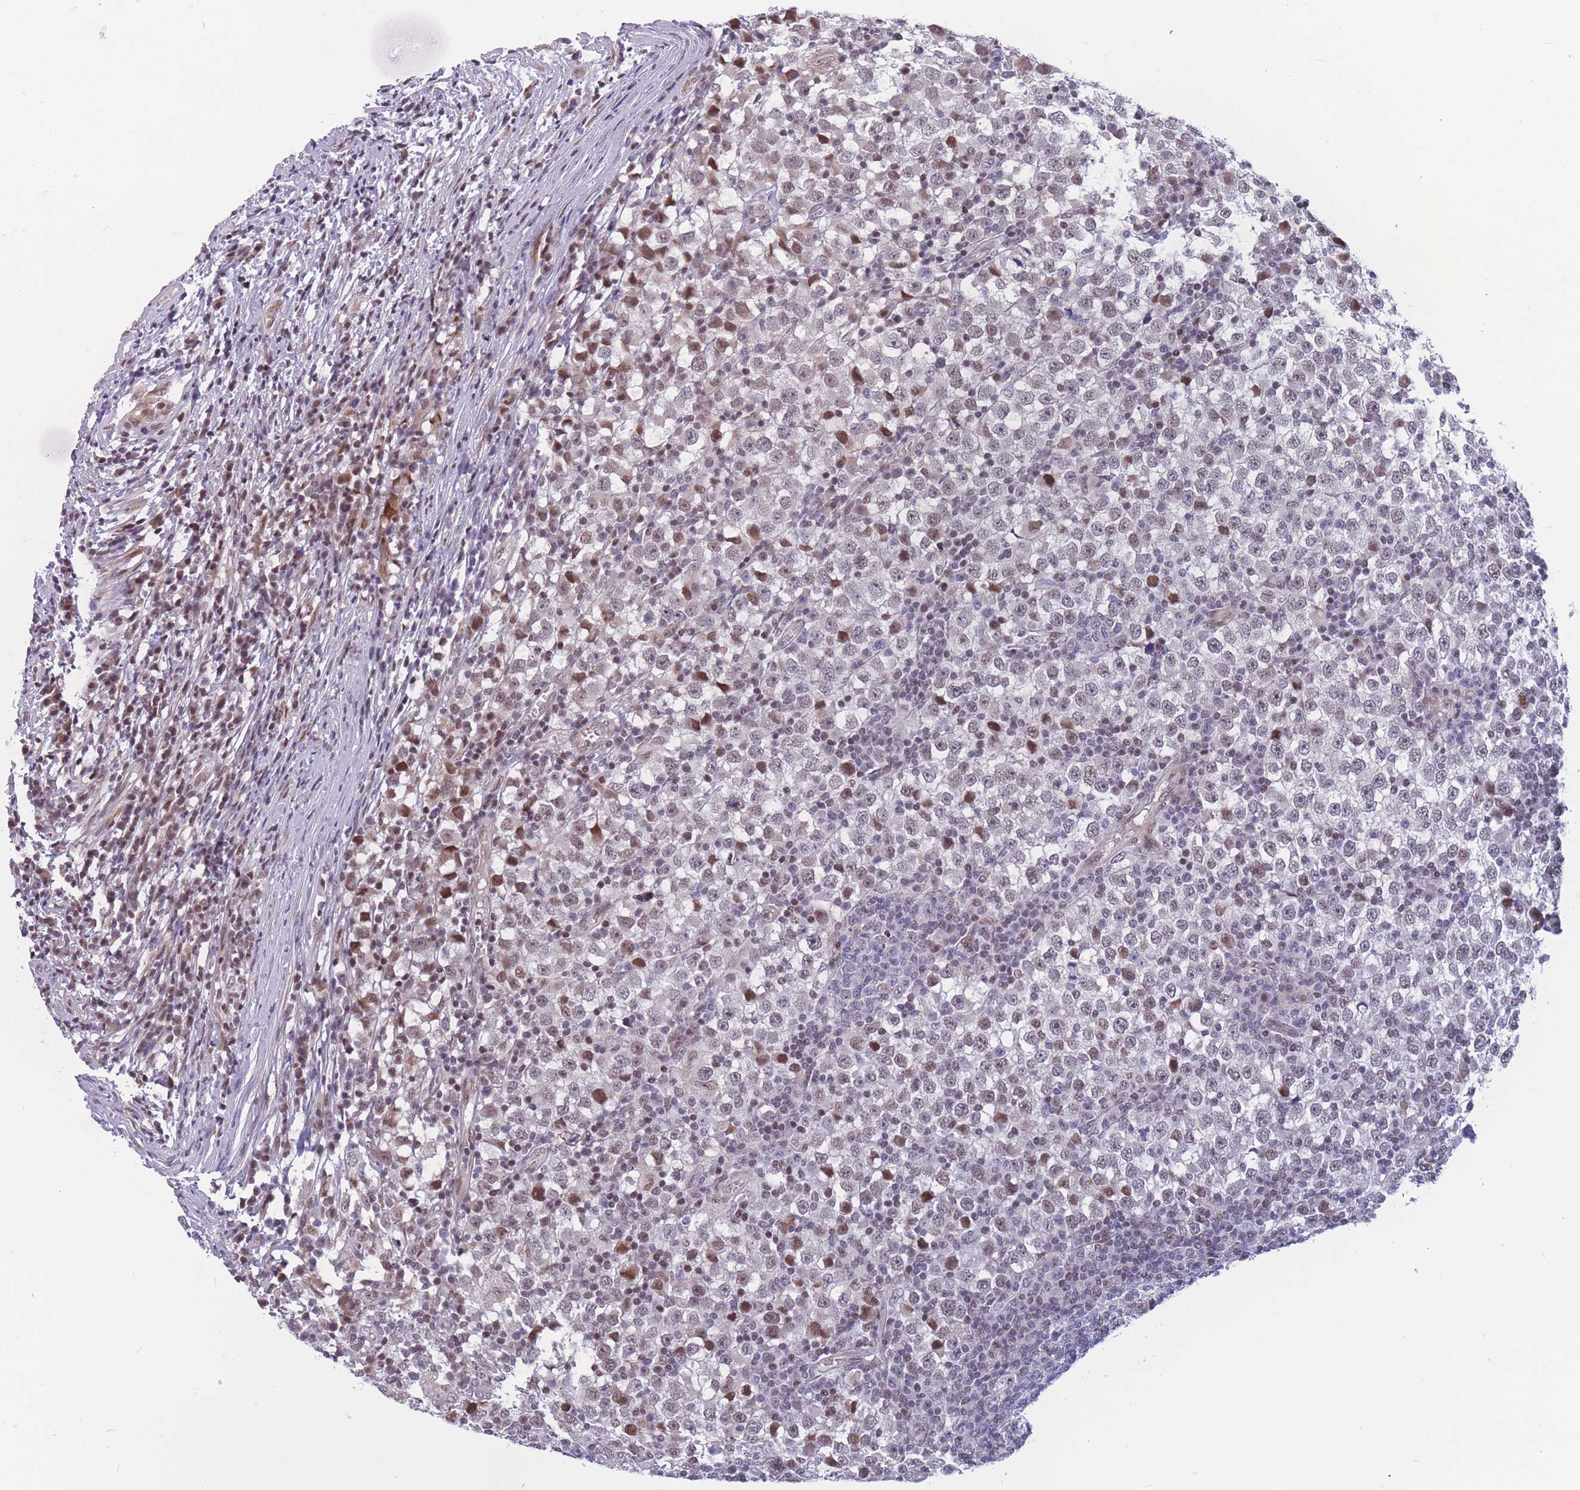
{"staining": {"intensity": "negative", "quantity": "none", "location": "none"}, "tissue": "testis cancer", "cell_type": "Tumor cells", "image_type": "cancer", "snomed": [{"axis": "morphology", "description": "Seminoma, NOS"}, {"axis": "topography", "description": "Testis"}], "caption": "A photomicrograph of testis seminoma stained for a protein shows no brown staining in tumor cells. The staining was performed using DAB to visualize the protein expression in brown, while the nuclei were stained in blue with hematoxylin (Magnification: 20x).", "gene": "BCL9L", "patient": {"sex": "male", "age": 65}}